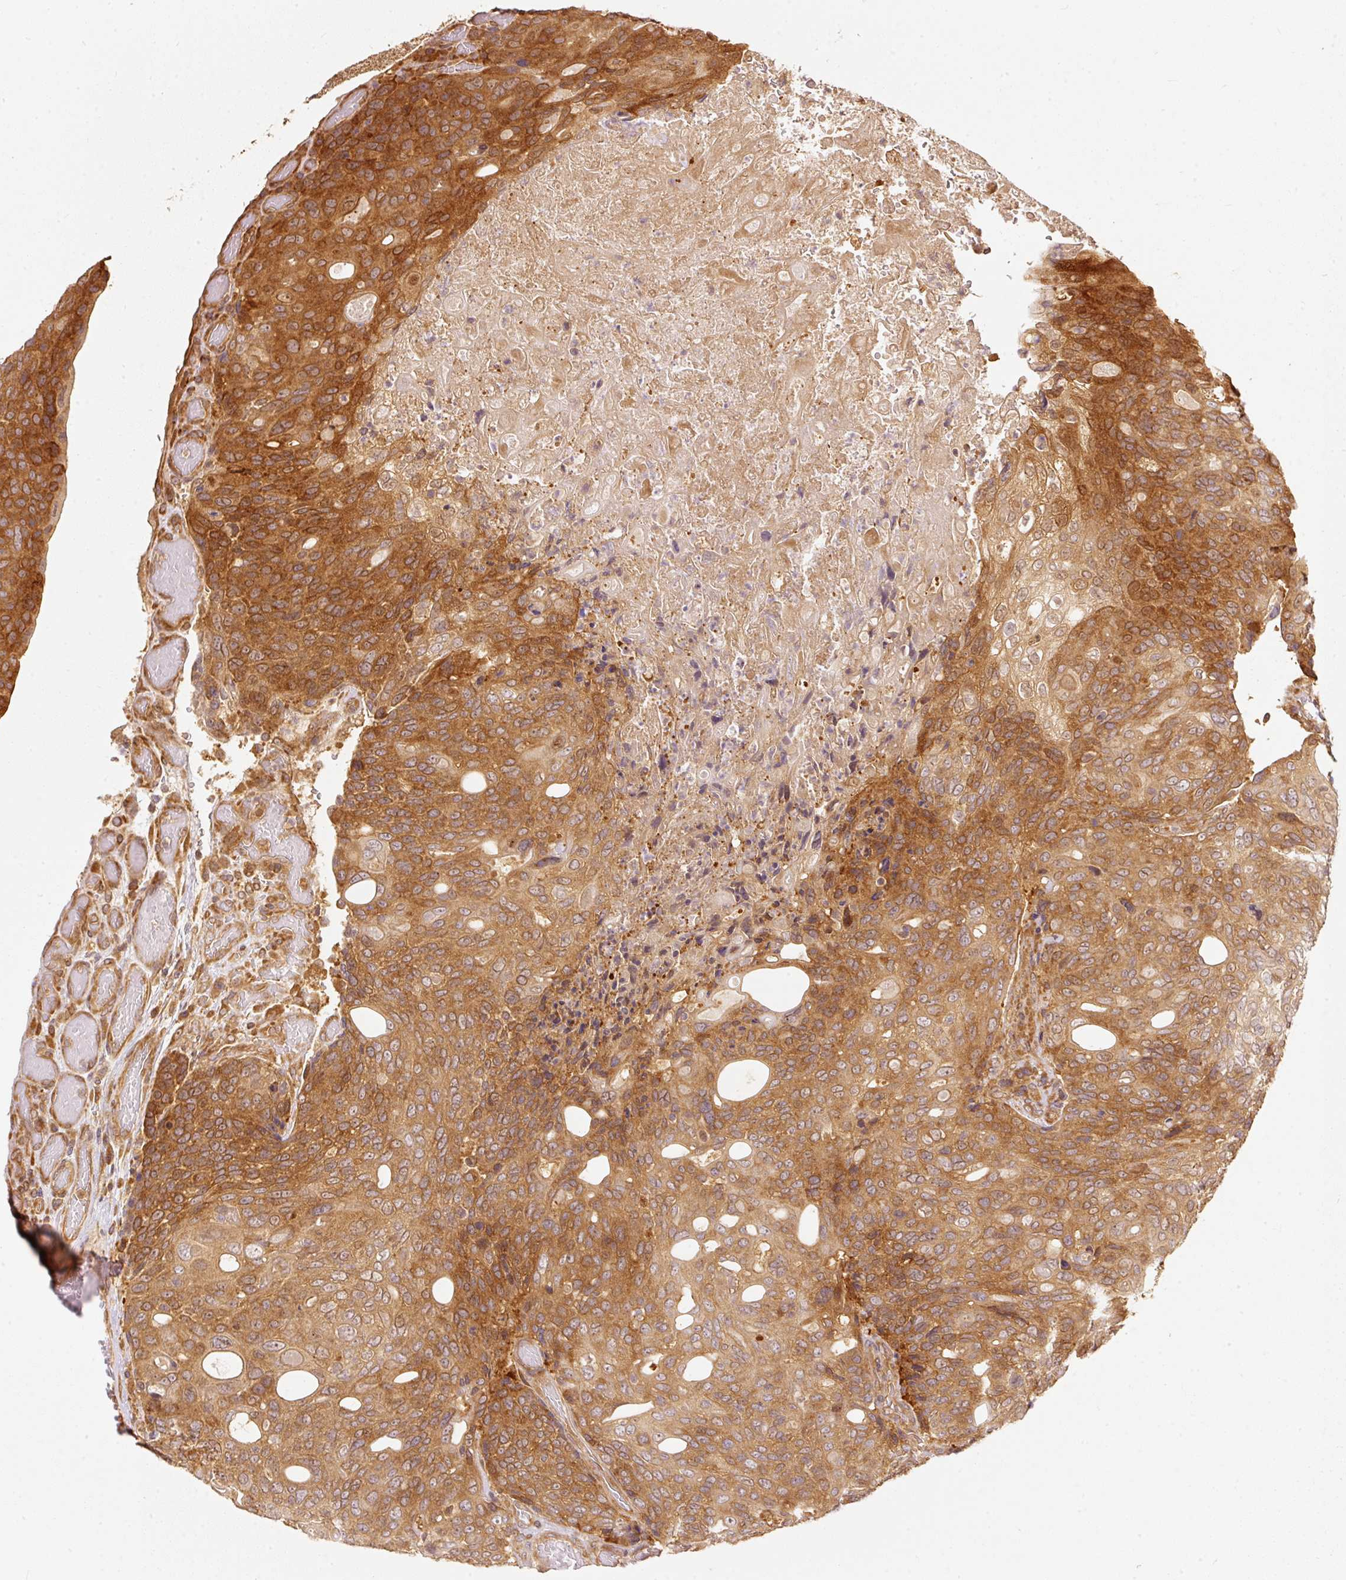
{"staining": {"intensity": "moderate", "quantity": ">75%", "location": "cytoplasmic/membranous"}, "tissue": "urothelial cancer", "cell_type": "Tumor cells", "image_type": "cancer", "snomed": [{"axis": "morphology", "description": "Urothelial carcinoma, High grade"}, {"axis": "topography", "description": "Urinary bladder"}], "caption": "Moderate cytoplasmic/membranous protein staining is present in approximately >75% of tumor cells in urothelial carcinoma (high-grade).", "gene": "EIF3B", "patient": {"sex": "female", "age": 70}}